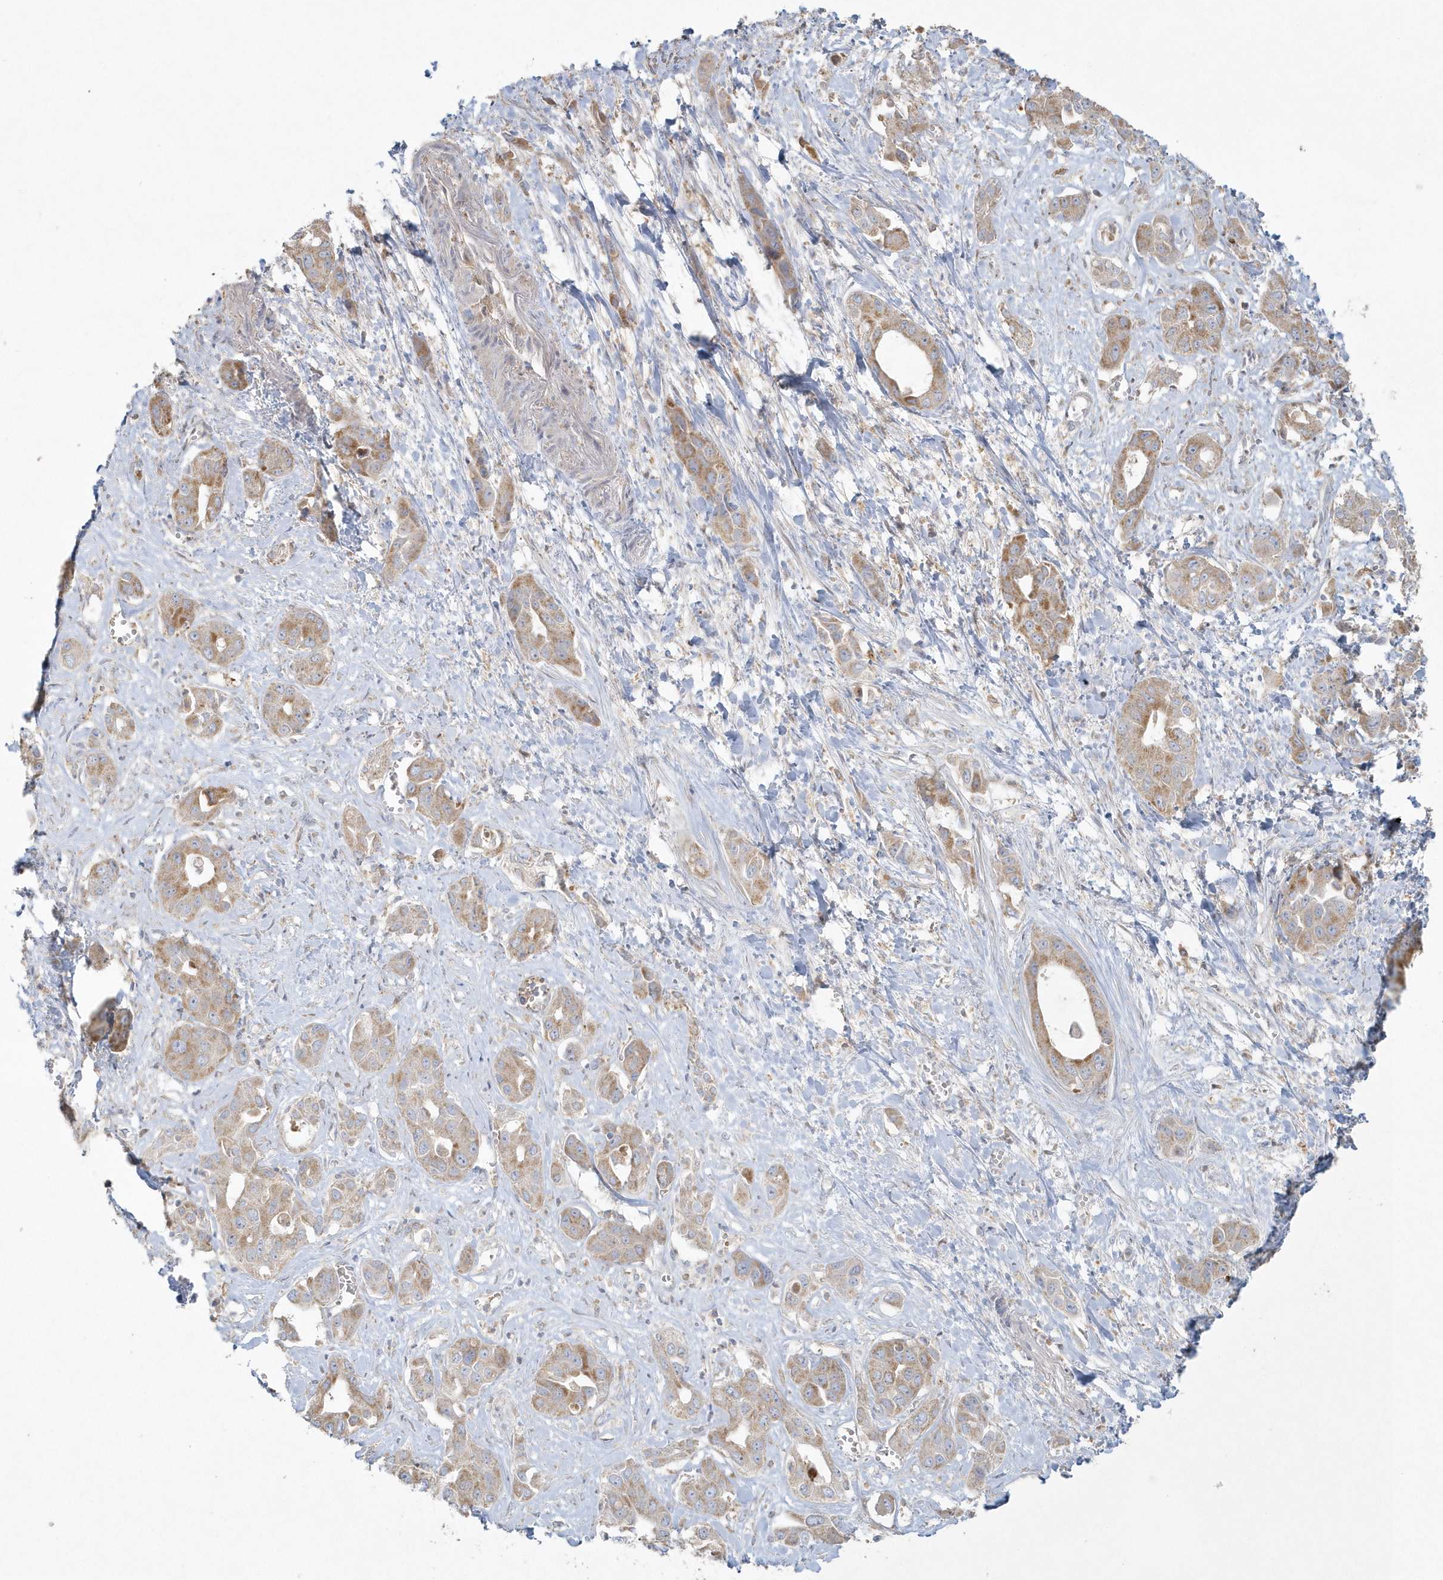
{"staining": {"intensity": "moderate", "quantity": ">75%", "location": "cytoplasmic/membranous"}, "tissue": "liver cancer", "cell_type": "Tumor cells", "image_type": "cancer", "snomed": [{"axis": "morphology", "description": "Cholangiocarcinoma"}, {"axis": "topography", "description": "Liver"}], "caption": "Liver cancer (cholangiocarcinoma) tissue exhibits moderate cytoplasmic/membranous staining in approximately >75% of tumor cells (Stains: DAB in brown, nuclei in blue, Microscopy: brightfield microscopy at high magnification).", "gene": "BLTP3A", "patient": {"sex": "female", "age": 52}}